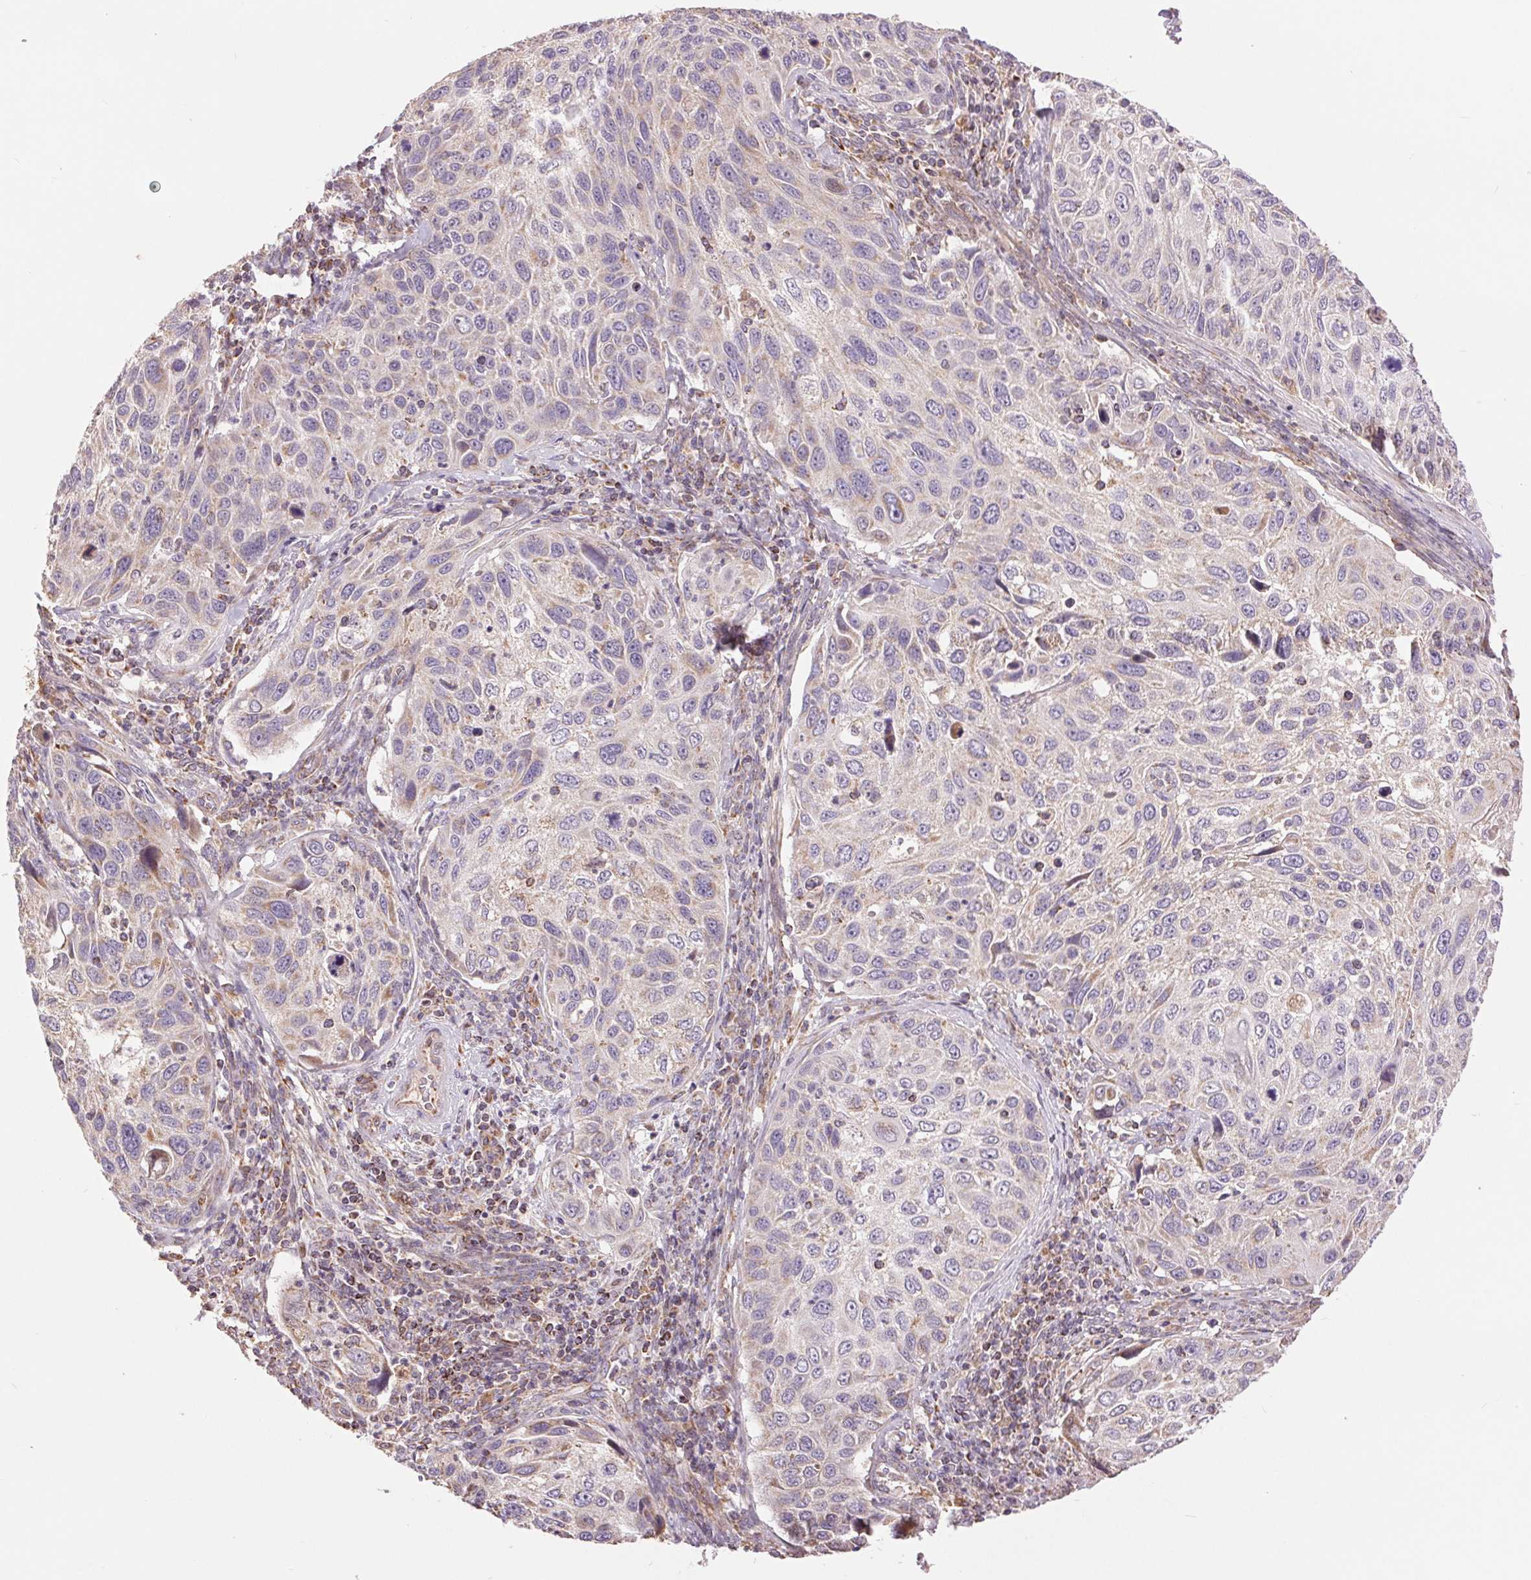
{"staining": {"intensity": "negative", "quantity": "none", "location": "none"}, "tissue": "cervical cancer", "cell_type": "Tumor cells", "image_type": "cancer", "snomed": [{"axis": "morphology", "description": "Squamous cell carcinoma, NOS"}, {"axis": "topography", "description": "Cervix"}], "caption": "DAB (3,3'-diaminobenzidine) immunohistochemical staining of squamous cell carcinoma (cervical) exhibits no significant positivity in tumor cells.", "gene": "DGUOK", "patient": {"sex": "female", "age": 70}}